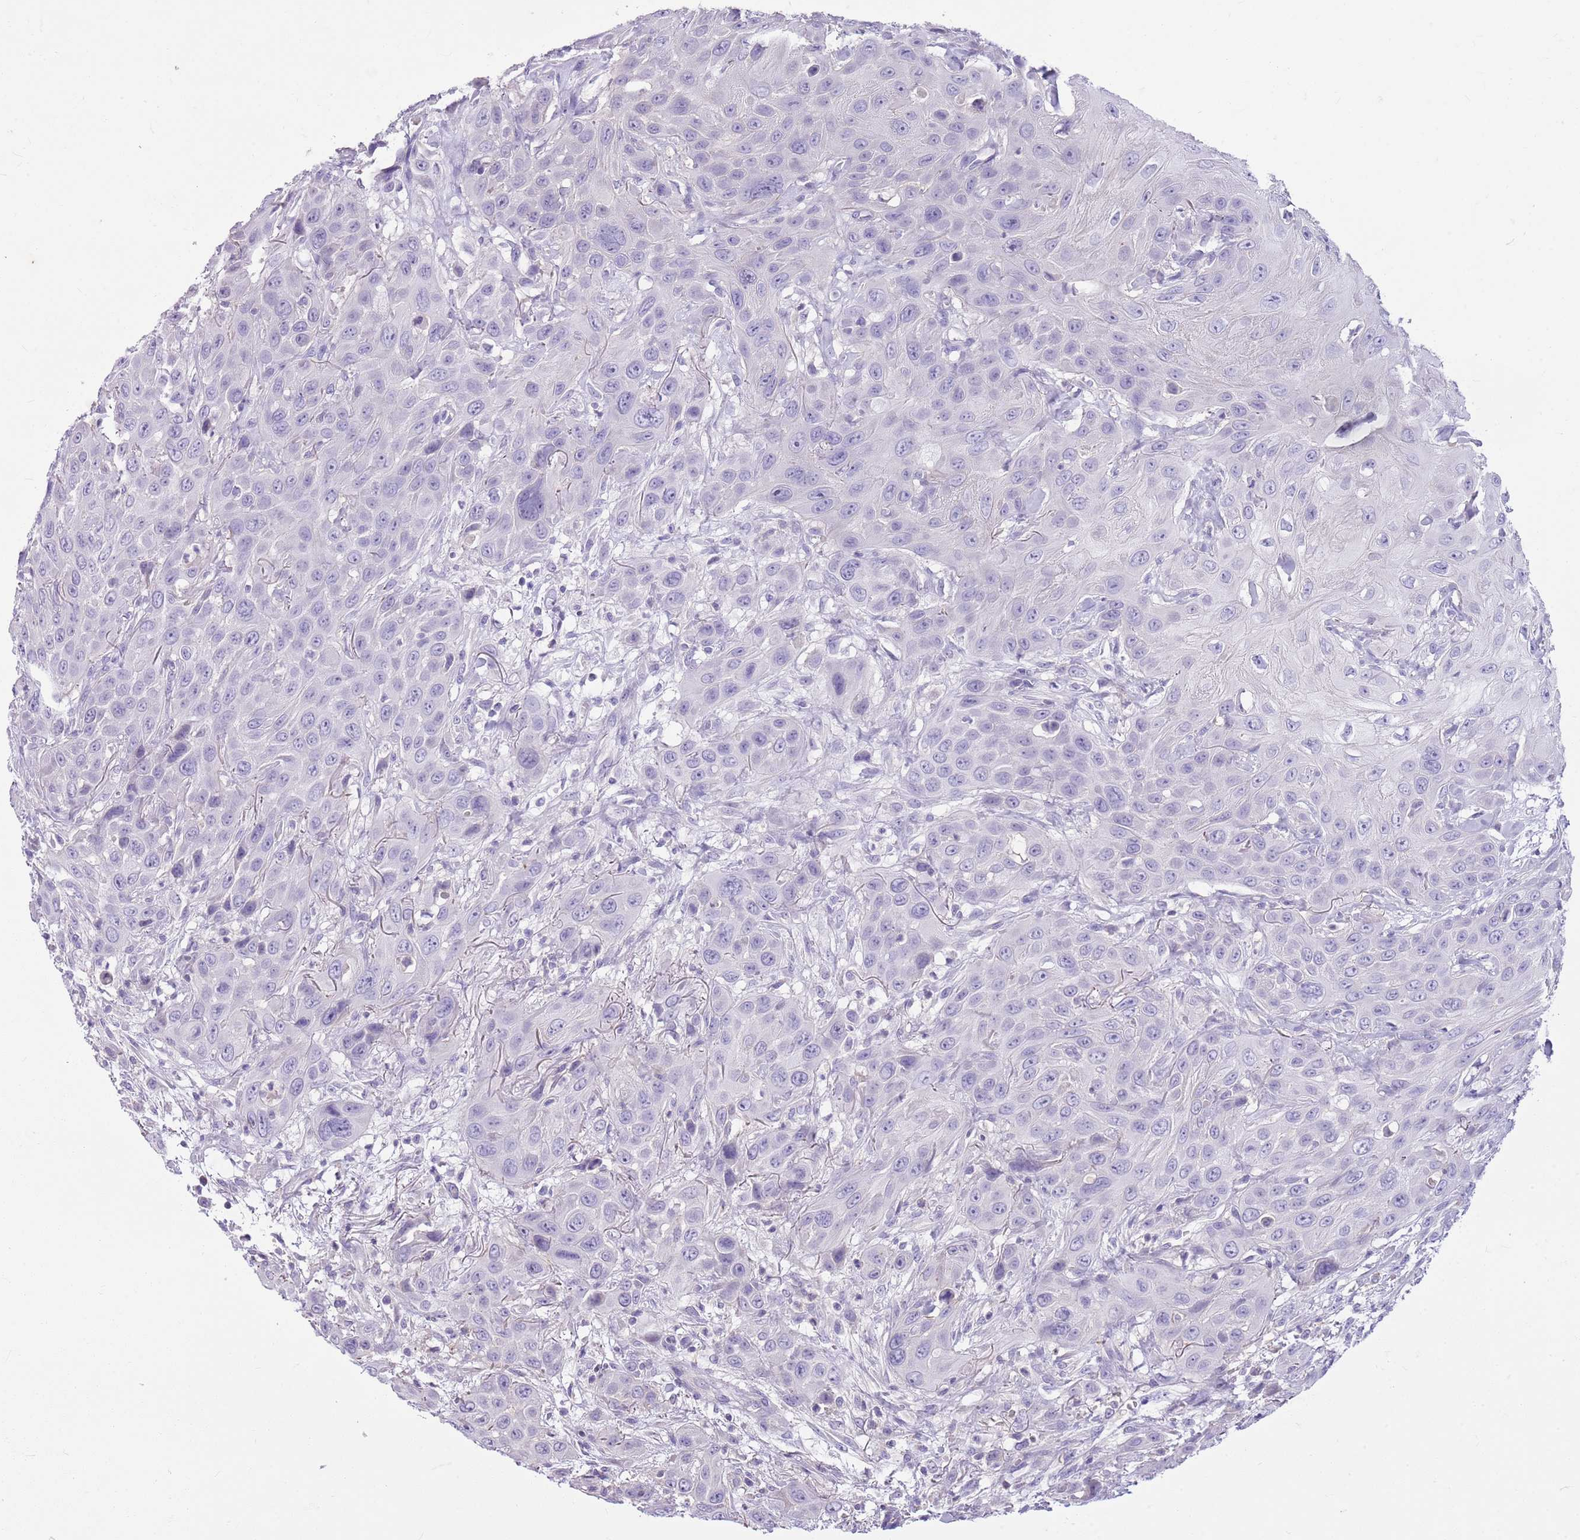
{"staining": {"intensity": "negative", "quantity": "none", "location": "none"}, "tissue": "head and neck cancer", "cell_type": "Tumor cells", "image_type": "cancer", "snomed": [{"axis": "morphology", "description": "Squamous cell carcinoma, NOS"}, {"axis": "topography", "description": "Head-Neck"}], "caption": "Human head and neck cancer stained for a protein using IHC demonstrates no staining in tumor cells.", "gene": "CNPPD1", "patient": {"sex": "male", "age": 81}}